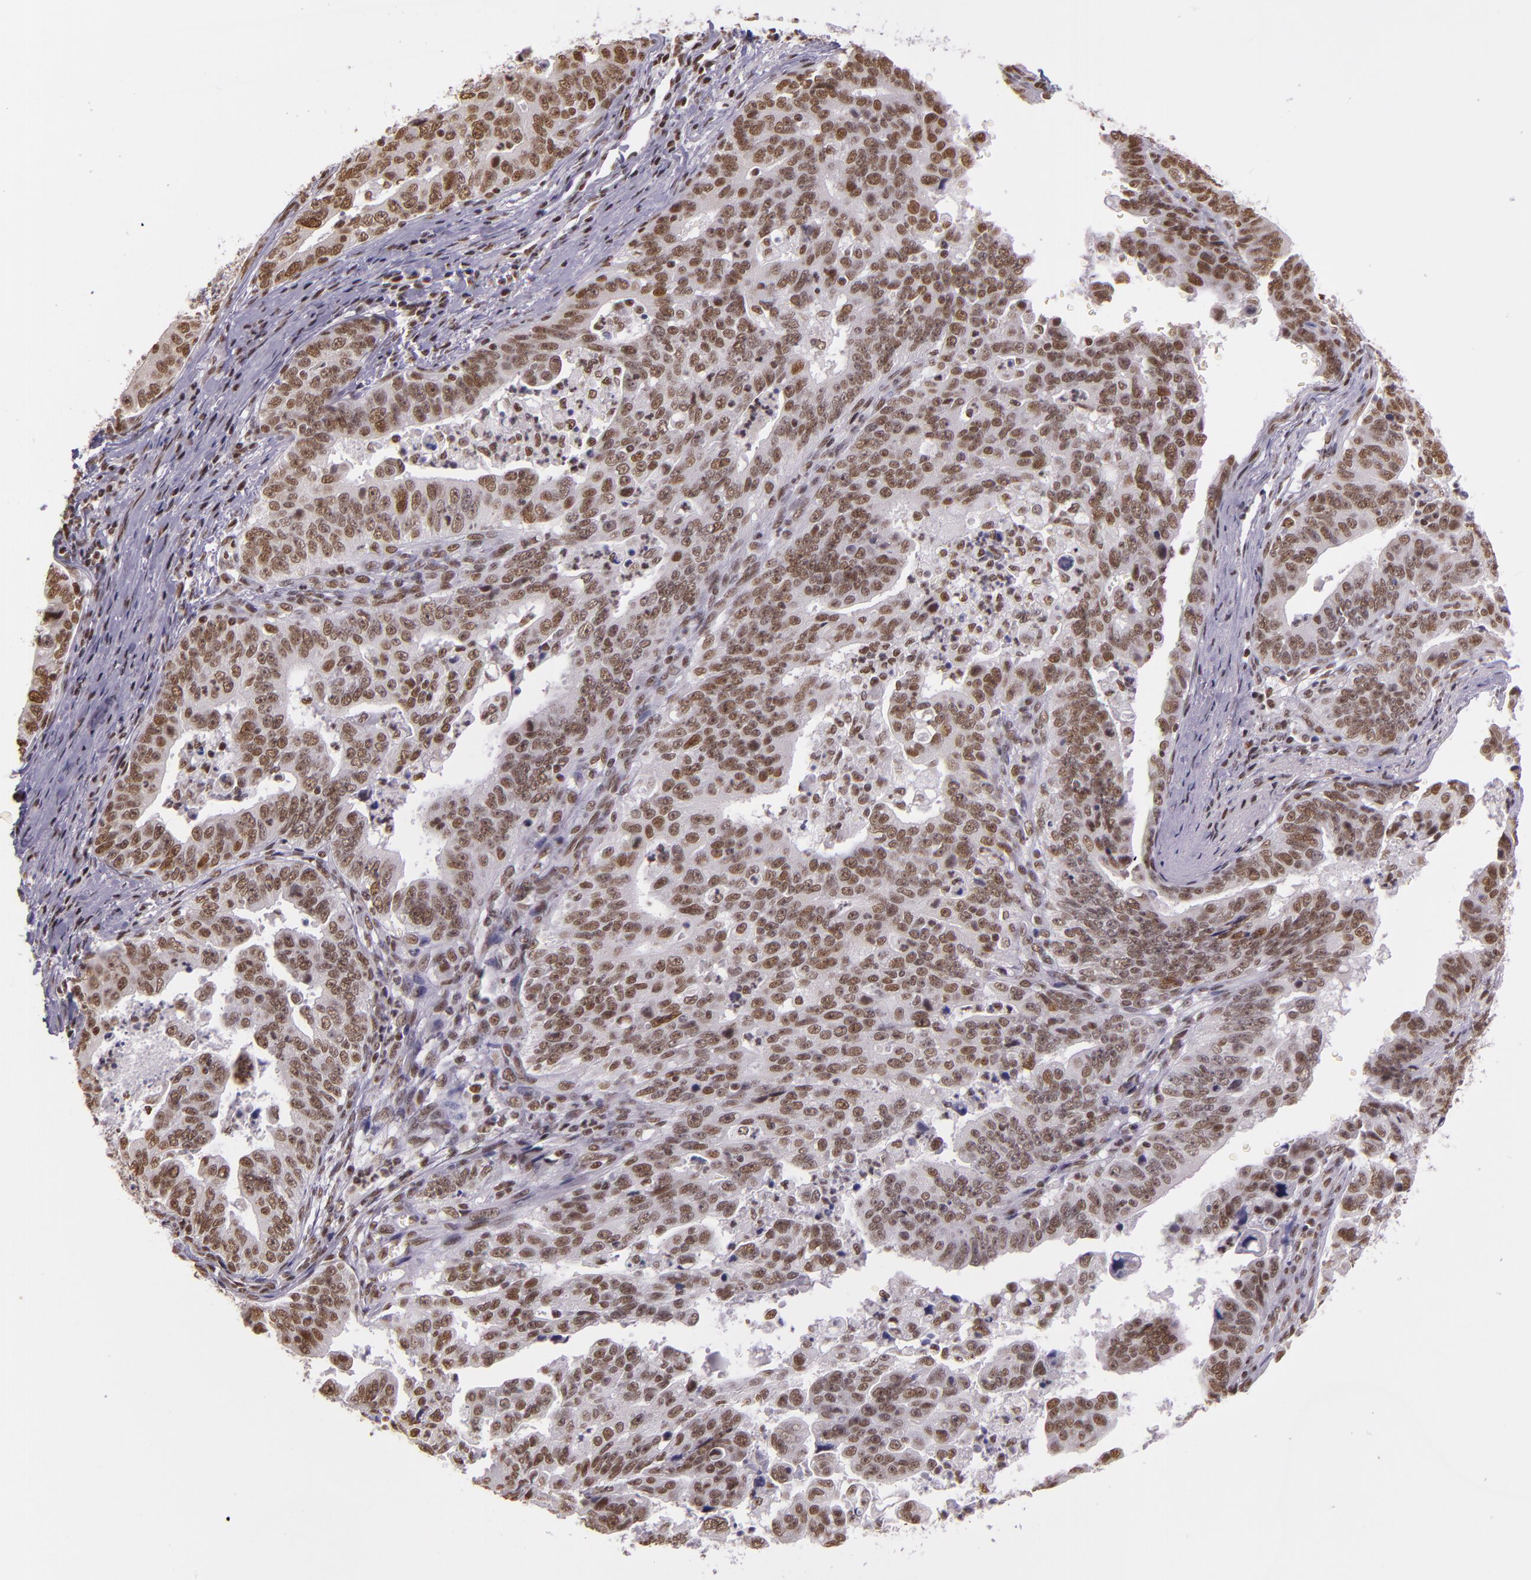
{"staining": {"intensity": "moderate", "quantity": ">75%", "location": "nuclear"}, "tissue": "stomach cancer", "cell_type": "Tumor cells", "image_type": "cancer", "snomed": [{"axis": "morphology", "description": "Adenocarcinoma, NOS"}, {"axis": "topography", "description": "Stomach, upper"}], "caption": "Protein staining by IHC exhibits moderate nuclear staining in approximately >75% of tumor cells in adenocarcinoma (stomach). (Stains: DAB (3,3'-diaminobenzidine) in brown, nuclei in blue, Microscopy: brightfield microscopy at high magnification).", "gene": "USF1", "patient": {"sex": "female", "age": 50}}